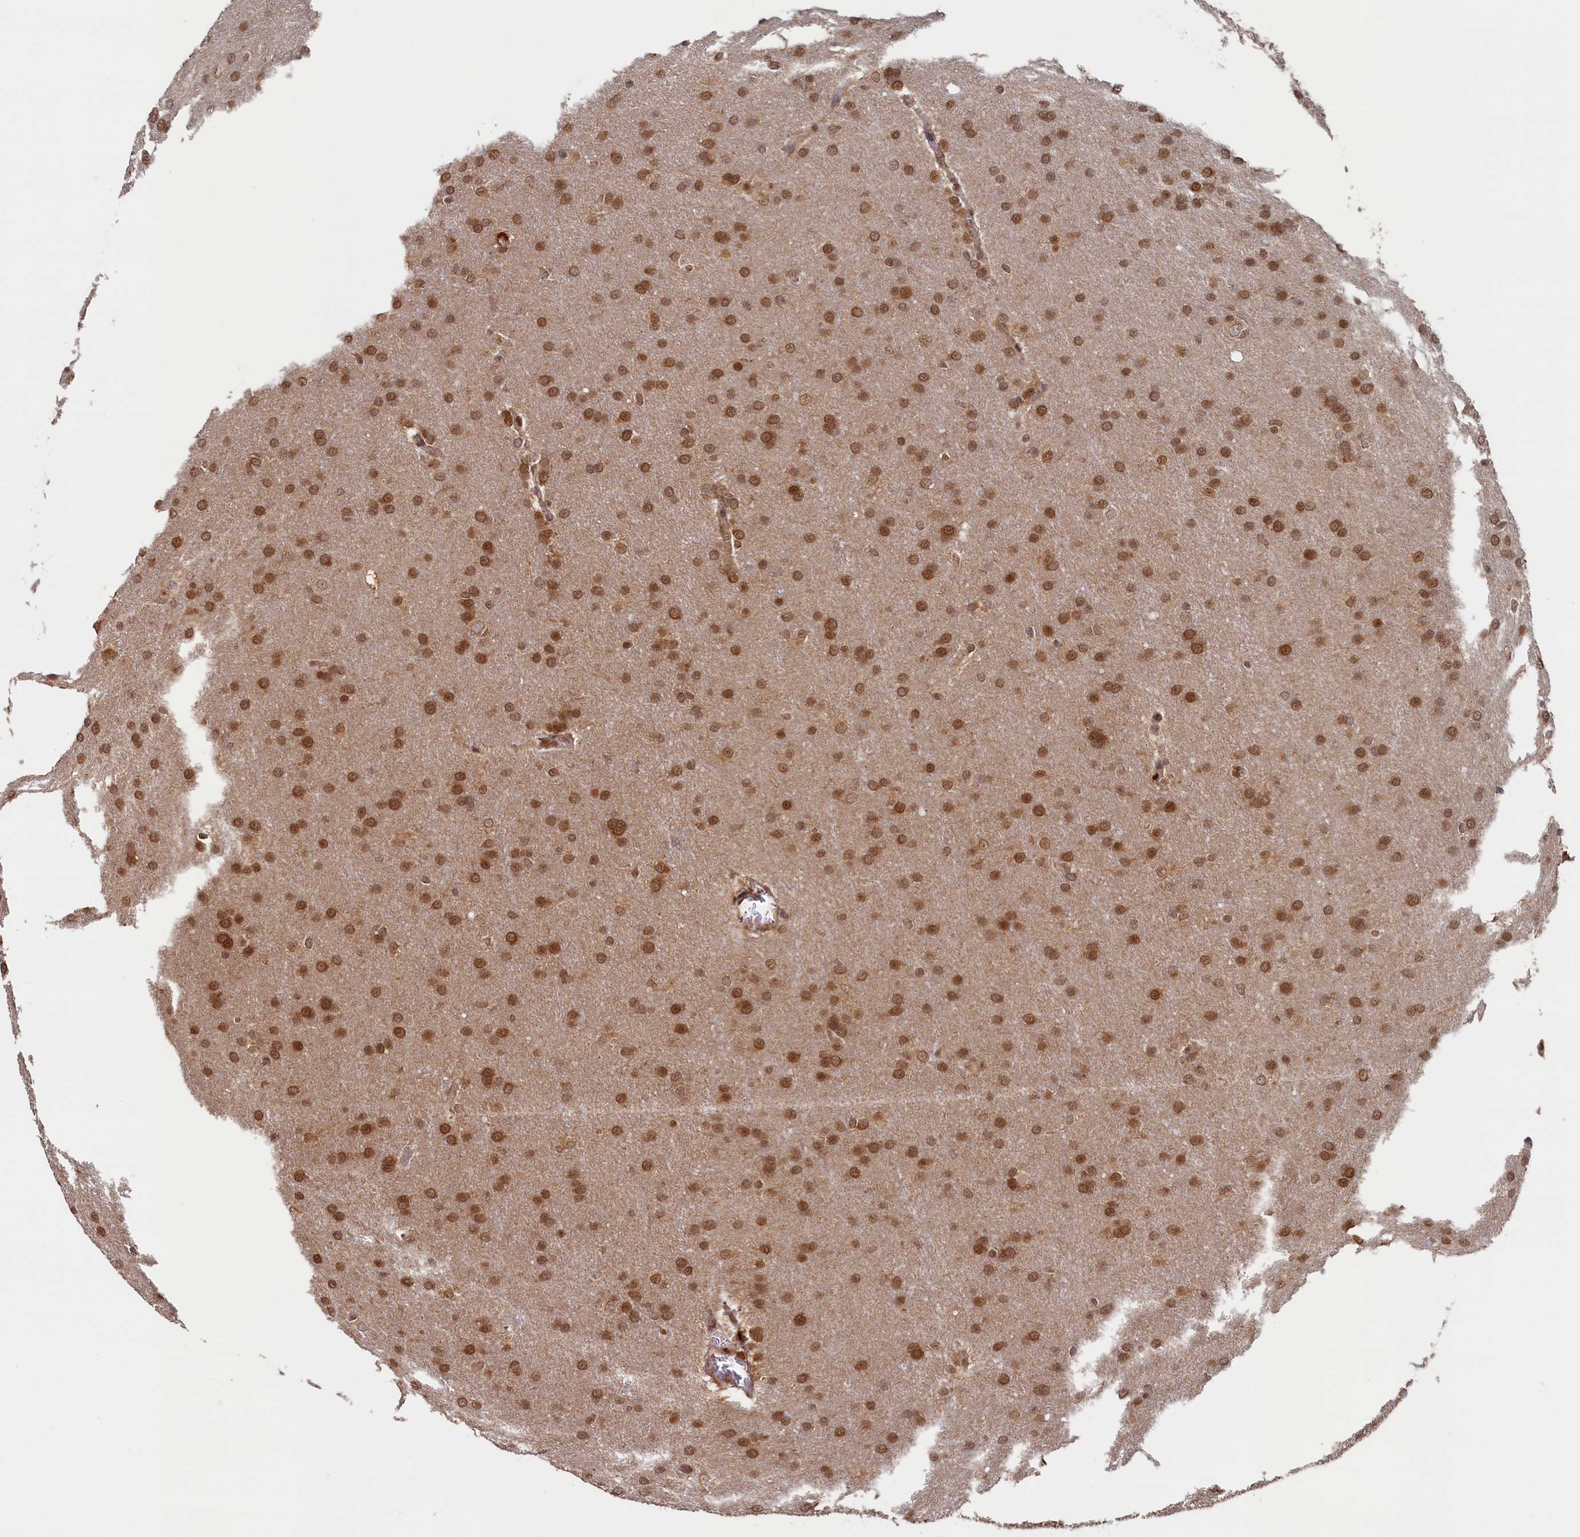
{"staining": {"intensity": "moderate", "quantity": ">75%", "location": "nuclear"}, "tissue": "glioma", "cell_type": "Tumor cells", "image_type": "cancer", "snomed": [{"axis": "morphology", "description": "Glioma, malignant, Low grade"}, {"axis": "topography", "description": "Brain"}], "caption": "Tumor cells show moderate nuclear expression in about >75% of cells in malignant glioma (low-grade).", "gene": "AHCY", "patient": {"sex": "female", "age": 32}}